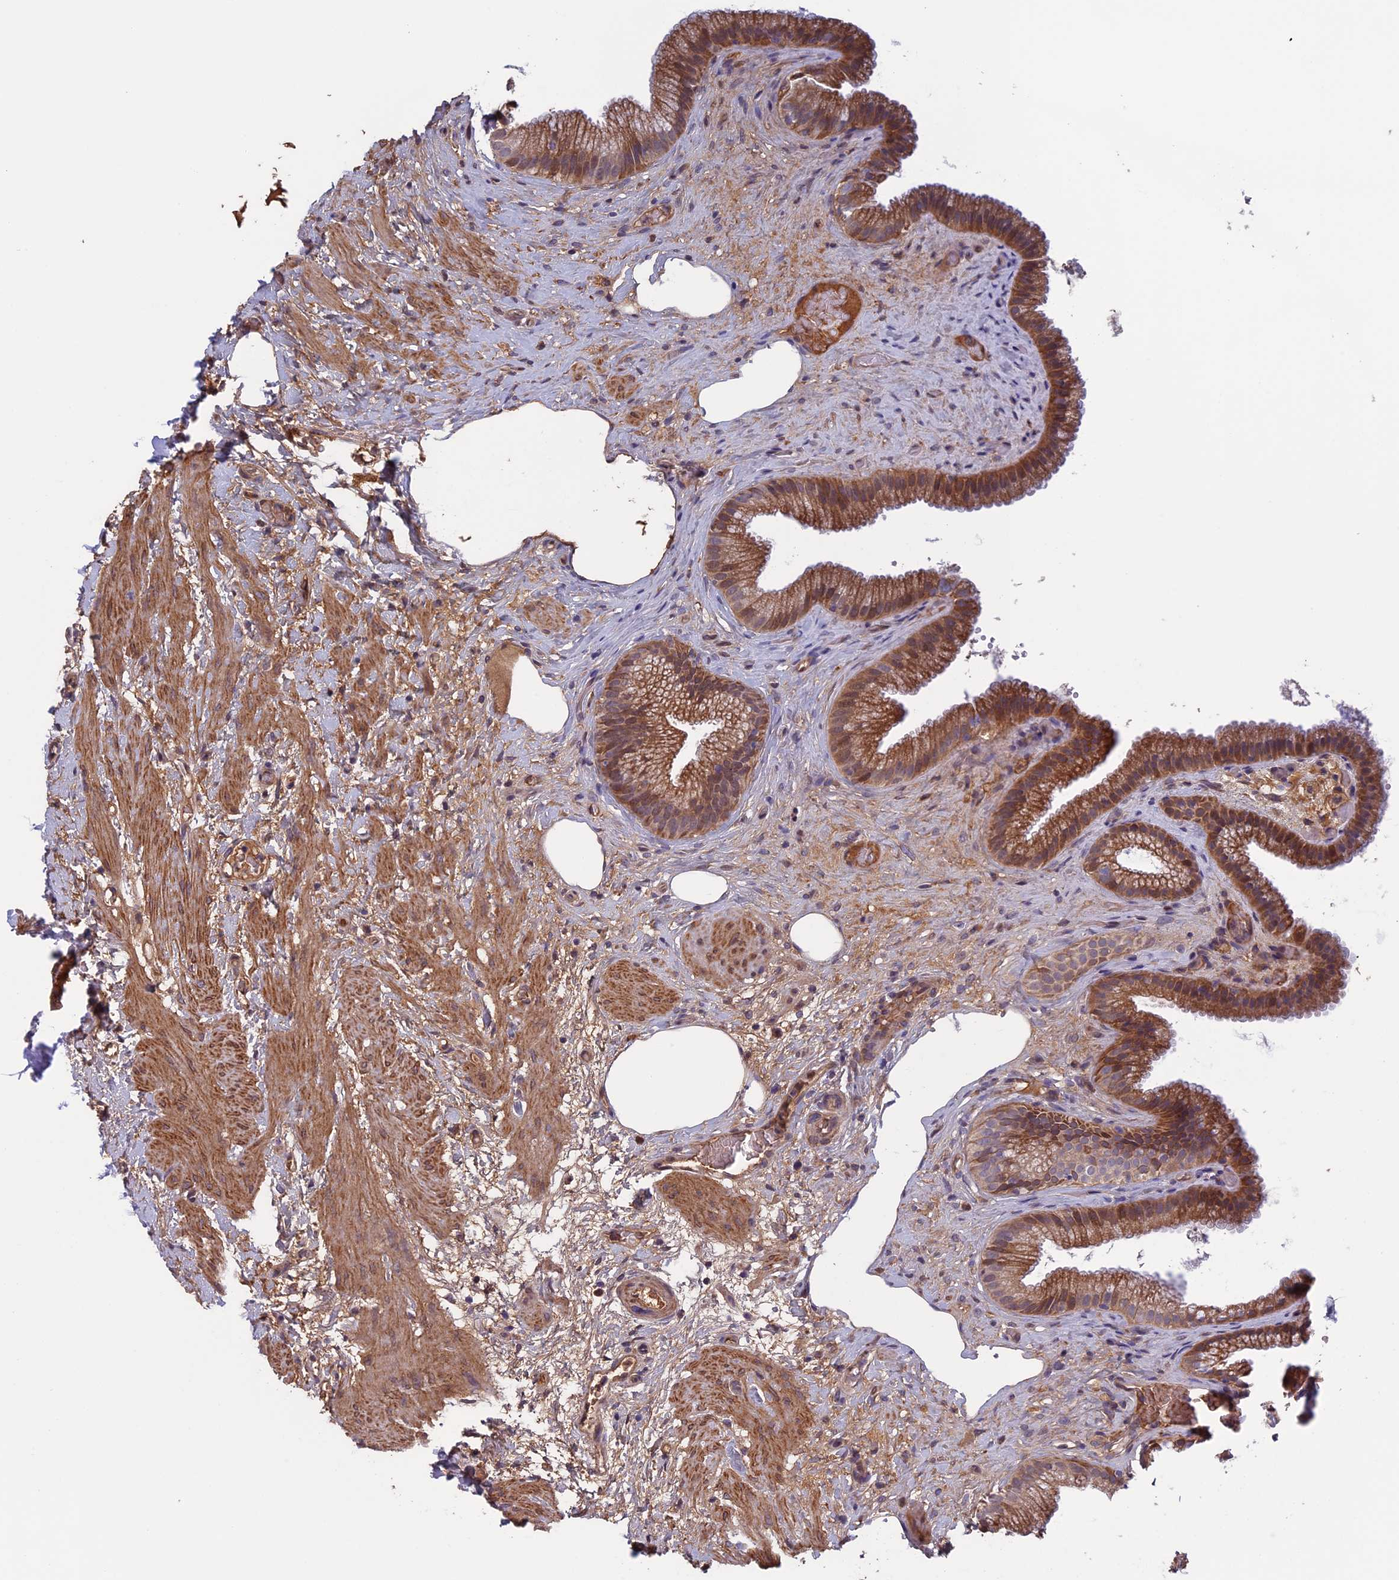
{"staining": {"intensity": "strong", "quantity": ">75%", "location": "cytoplasmic/membranous"}, "tissue": "gallbladder", "cell_type": "Glandular cells", "image_type": "normal", "snomed": [{"axis": "morphology", "description": "Normal tissue, NOS"}, {"axis": "morphology", "description": "Inflammation, NOS"}, {"axis": "topography", "description": "Gallbladder"}], "caption": "Immunohistochemical staining of benign gallbladder exhibits >75% levels of strong cytoplasmic/membranous protein staining in approximately >75% of glandular cells.", "gene": "FADS1", "patient": {"sex": "male", "age": 51}}